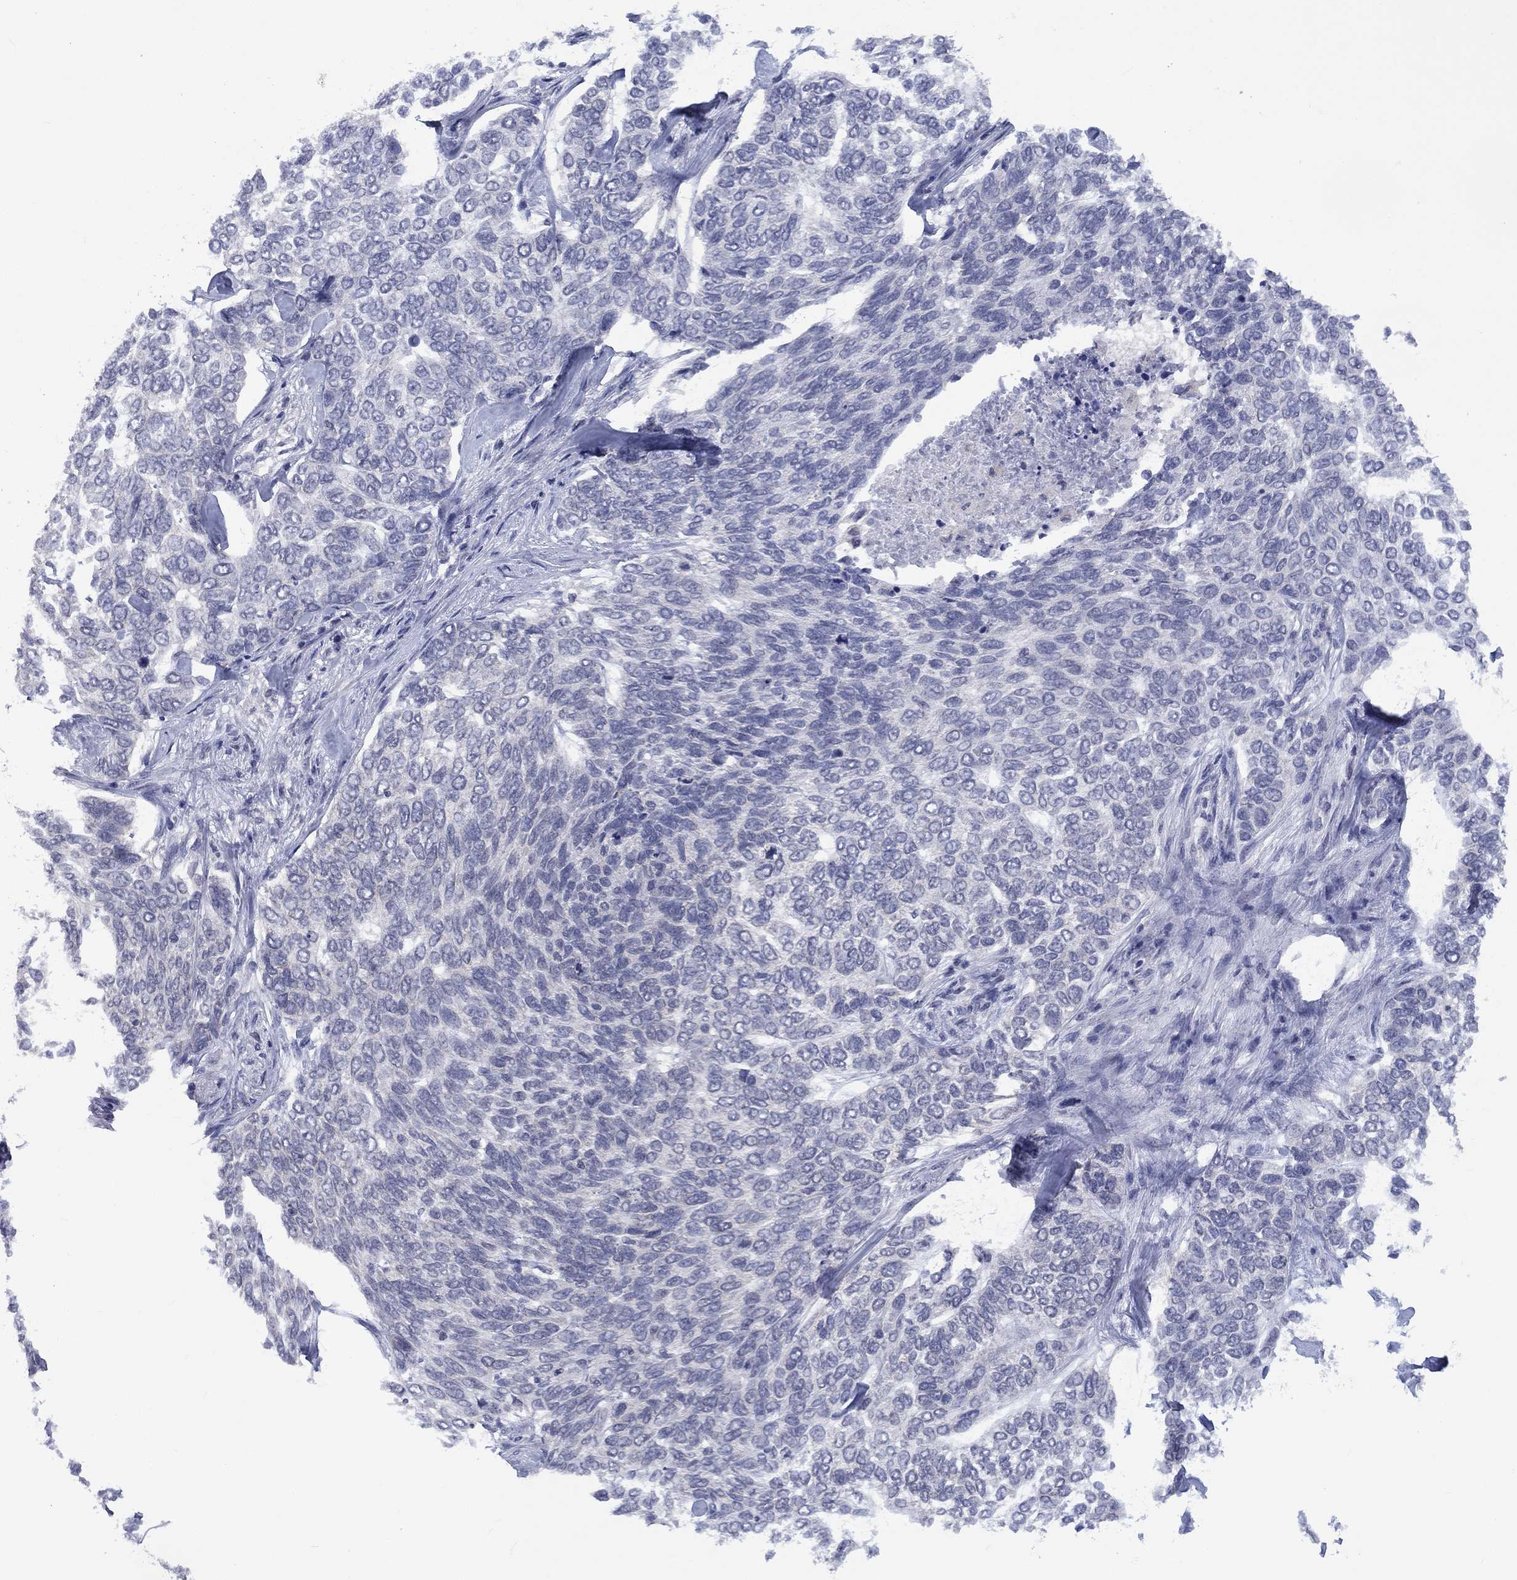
{"staining": {"intensity": "negative", "quantity": "none", "location": "none"}, "tissue": "skin cancer", "cell_type": "Tumor cells", "image_type": "cancer", "snomed": [{"axis": "morphology", "description": "Basal cell carcinoma"}, {"axis": "topography", "description": "Skin"}], "caption": "Human skin cancer (basal cell carcinoma) stained for a protein using immunohistochemistry shows no positivity in tumor cells.", "gene": "SPATA33", "patient": {"sex": "female", "age": 65}}